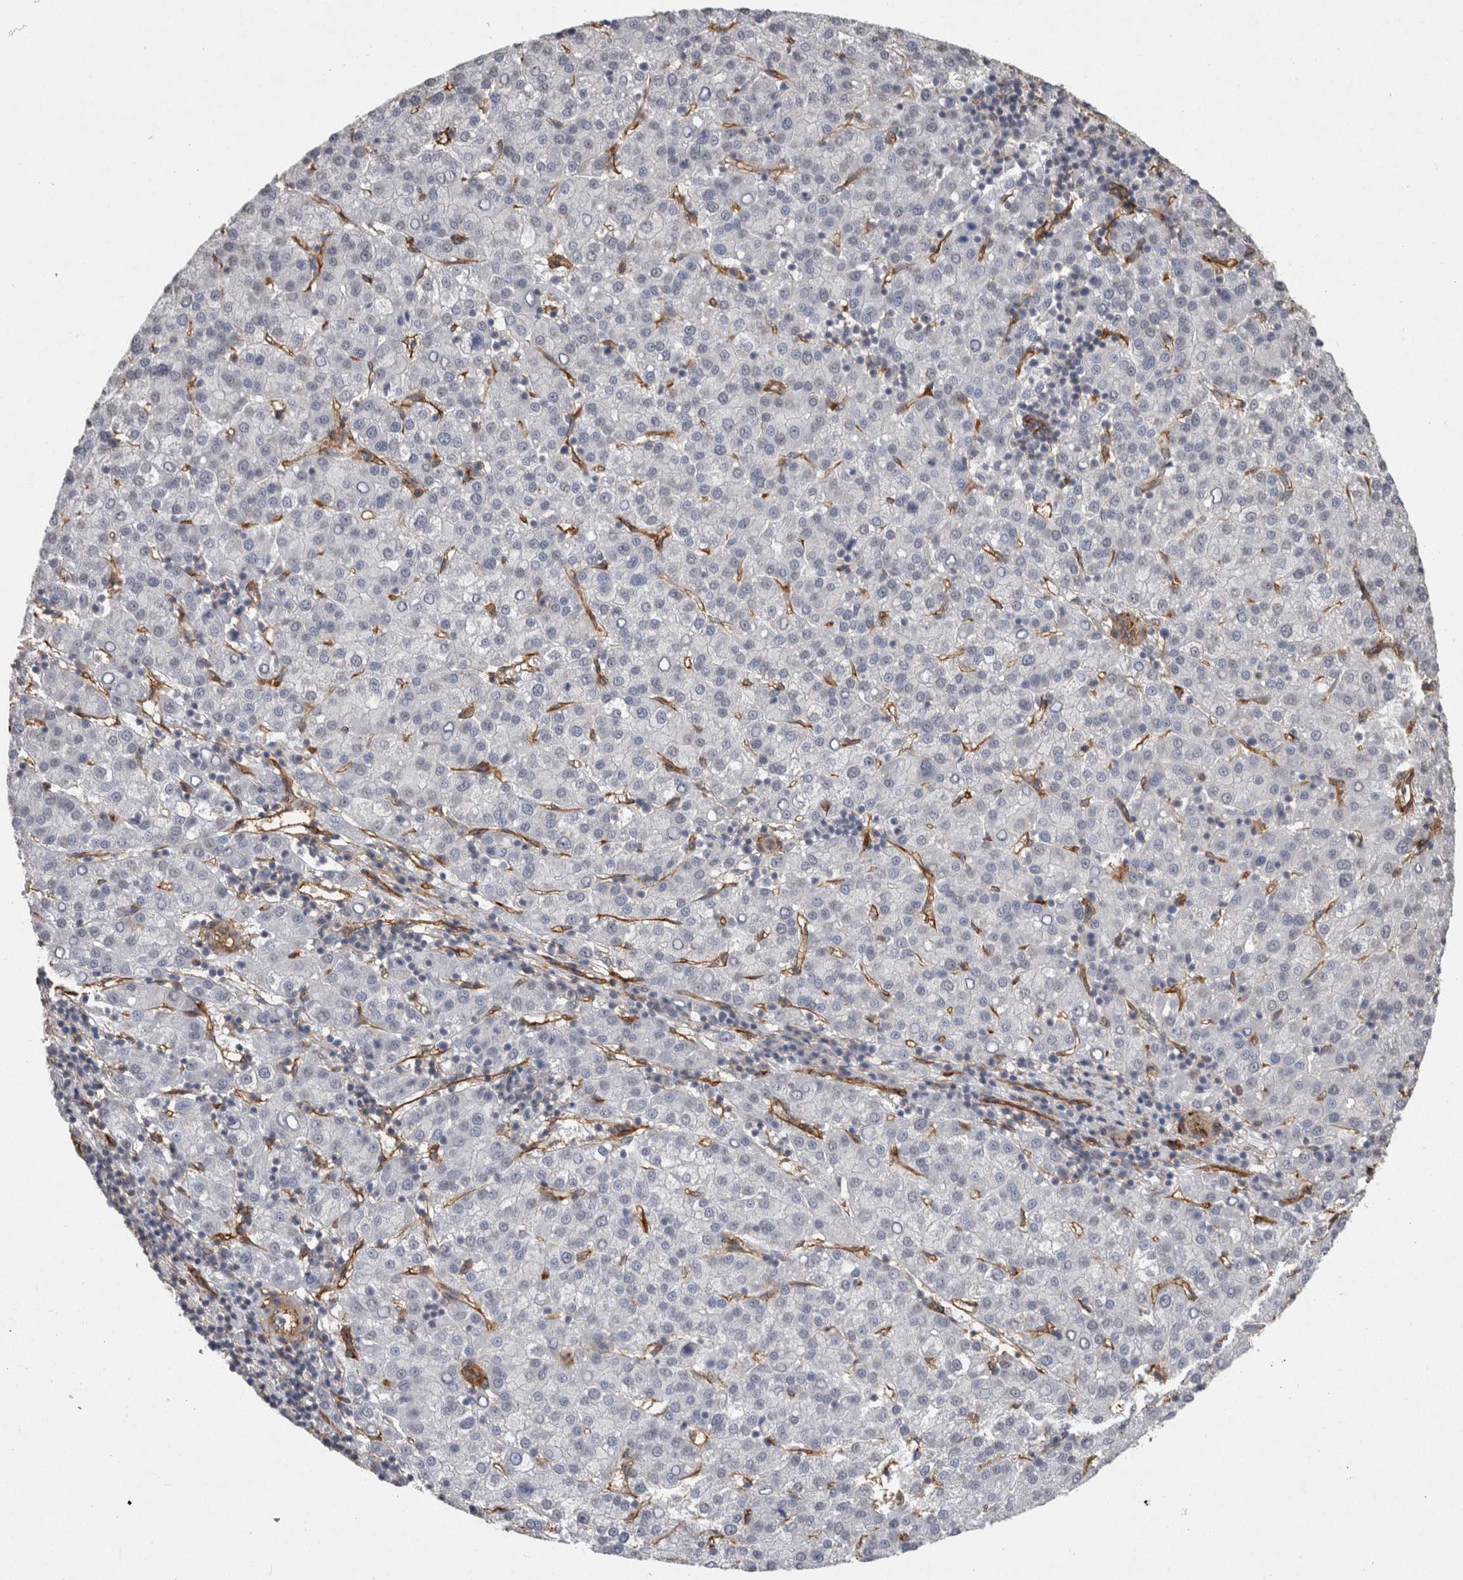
{"staining": {"intensity": "negative", "quantity": "none", "location": "none"}, "tissue": "liver cancer", "cell_type": "Tumor cells", "image_type": "cancer", "snomed": [{"axis": "morphology", "description": "Carcinoma, Hepatocellular, NOS"}, {"axis": "topography", "description": "Liver"}], "caption": "DAB immunohistochemical staining of human liver cancer shows no significant positivity in tumor cells. Nuclei are stained in blue.", "gene": "RECK", "patient": {"sex": "female", "age": 58}}